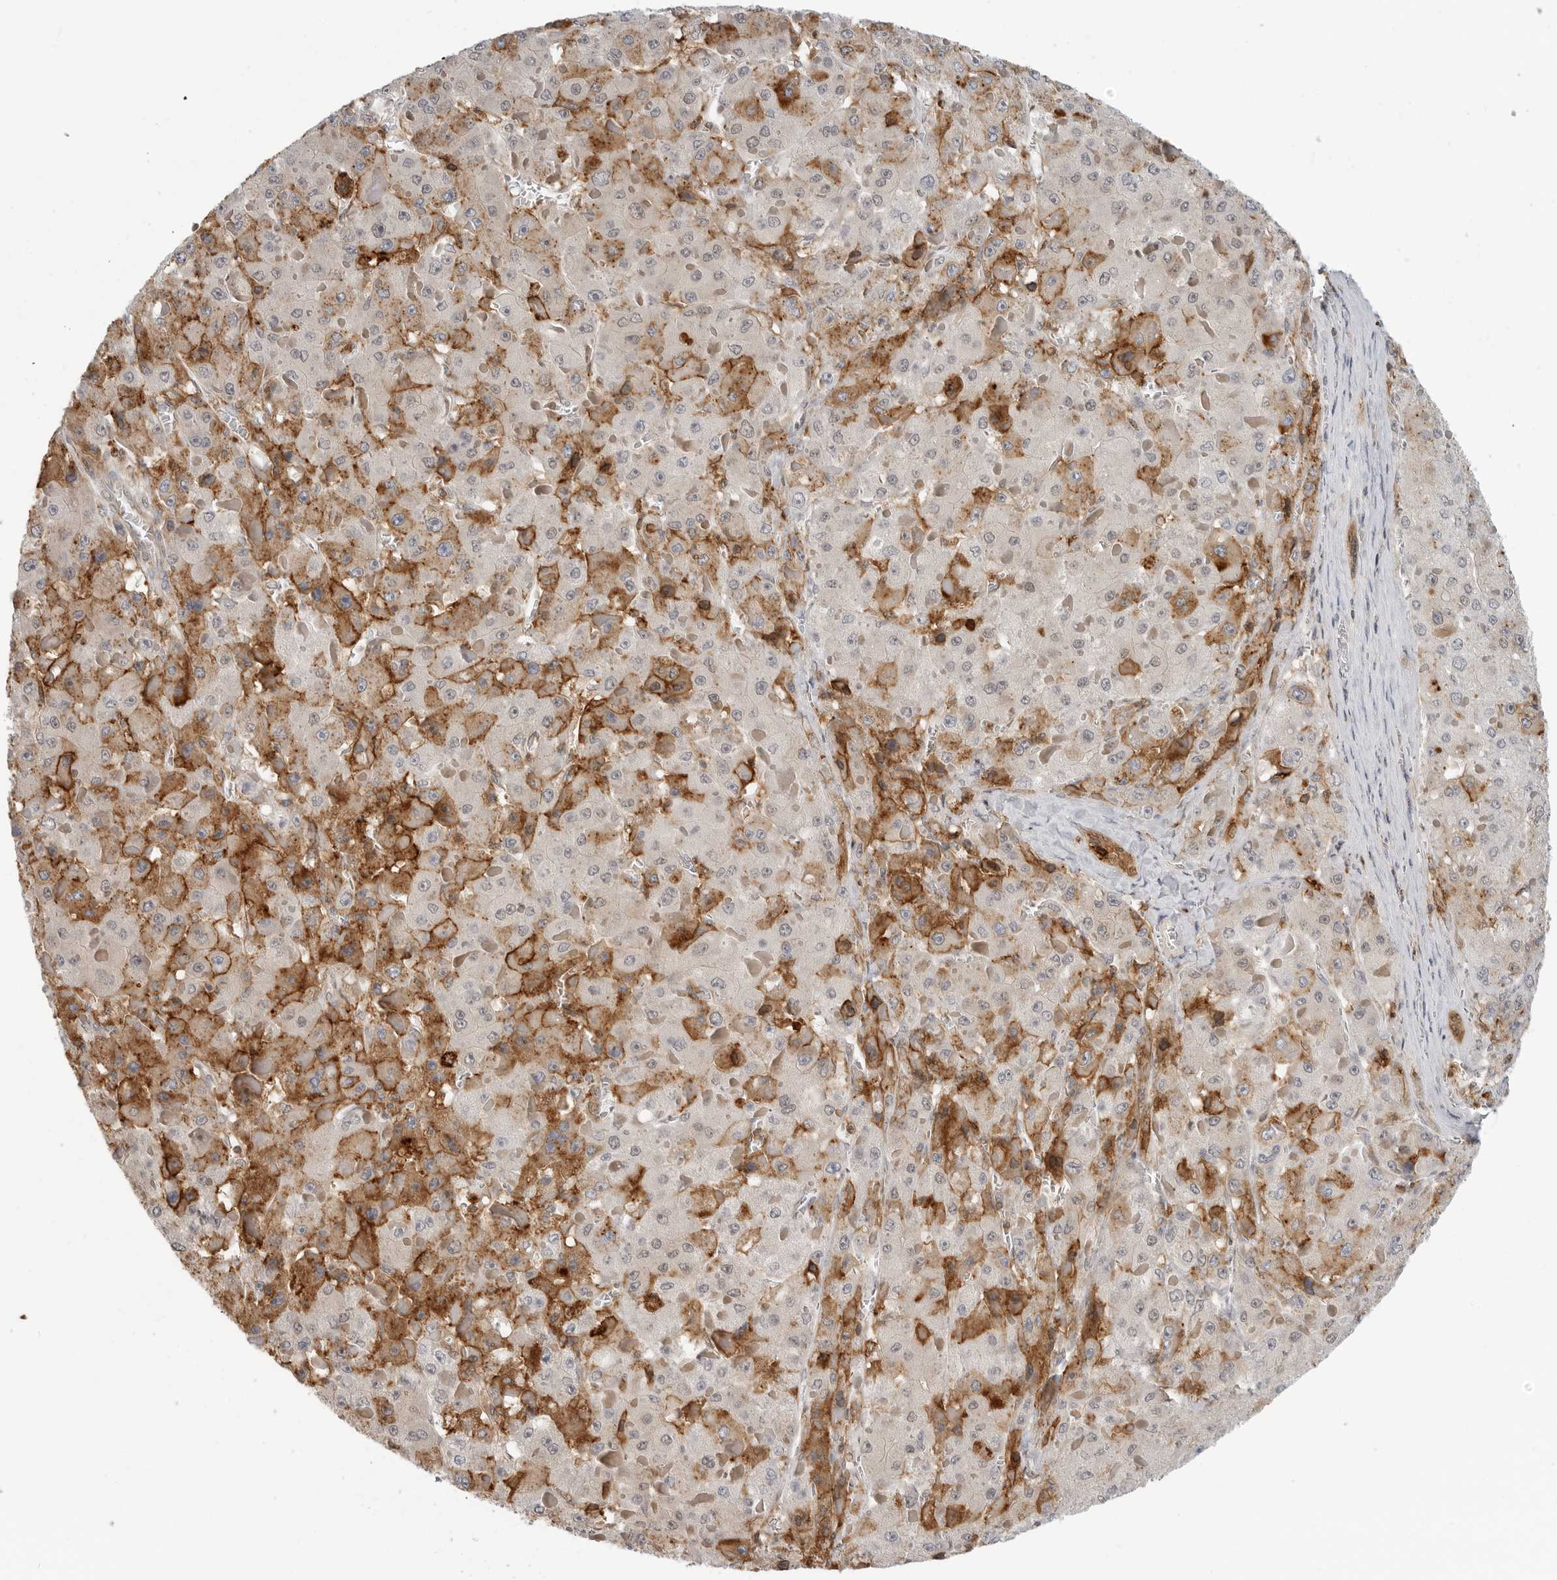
{"staining": {"intensity": "moderate", "quantity": ">75%", "location": "cytoplasmic/membranous"}, "tissue": "liver cancer", "cell_type": "Tumor cells", "image_type": "cancer", "snomed": [{"axis": "morphology", "description": "Carcinoma, Hepatocellular, NOS"}, {"axis": "topography", "description": "Liver"}], "caption": "A micrograph showing moderate cytoplasmic/membranous positivity in about >75% of tumor cells in liver hepatocellular carcinoma, as visualized by brown immunohistochemical staining.", "gene": "ANXA11", "patient": {"sex": "female", "age": 73}}